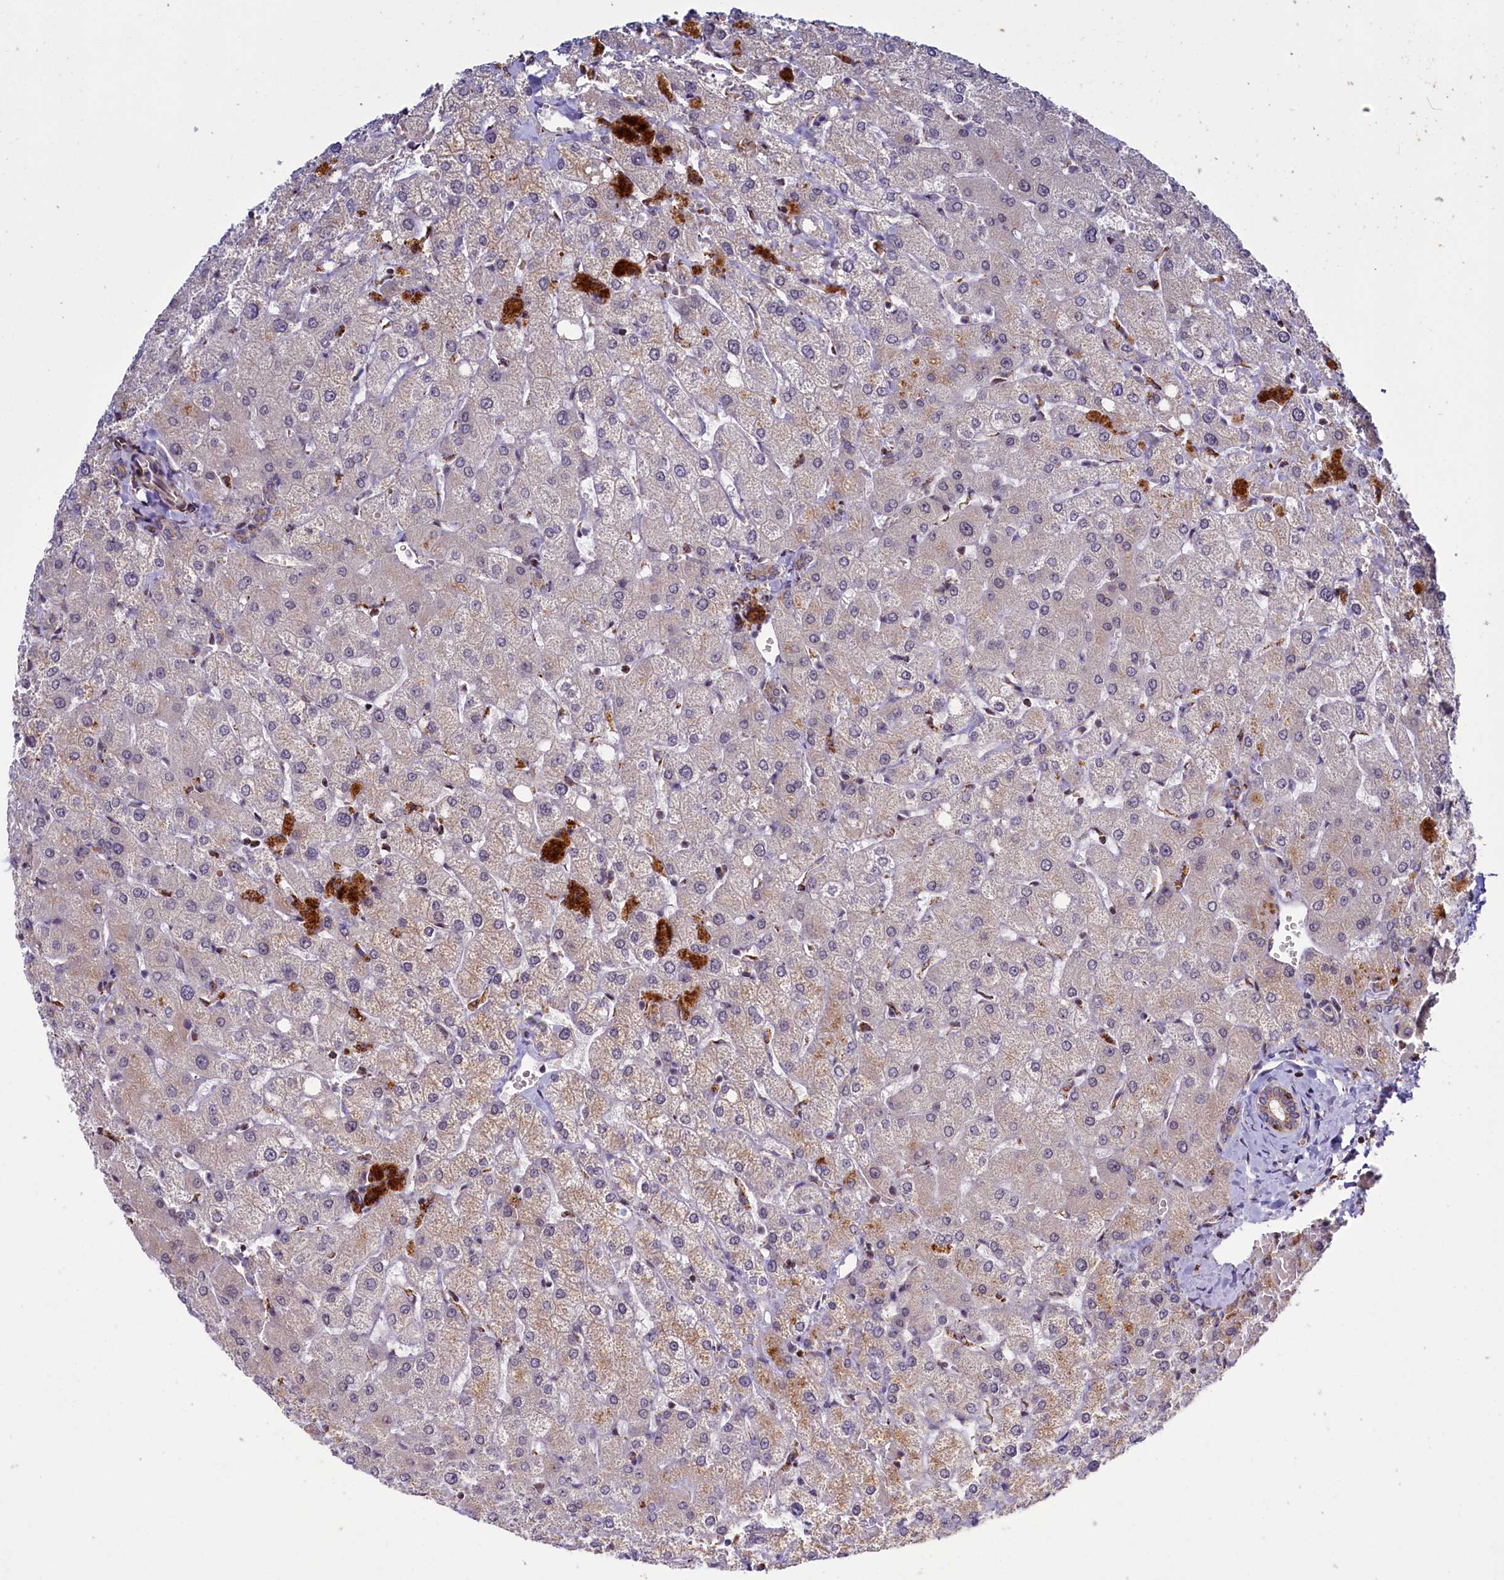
{"staining": {"intensity": "moderate", "quantity": ">75%", "location": "cytoplasmic/membranous"}, "tissue": "liver", "cell_type": "Cholangiocytes", "image_type": "normal", "snomed": [{"axis": "morphology", "description": "Normal tissue, NOS"}, {"axis": "topography", "description": "Liver"}], "caption": "Immunohistochemical staining of unremarkable liver exhibits medium levels of moderate cytoplasmic/membranous staining in approximately >75% of cholangiocytes.", "gene": "DYNC2H1", "patient": {"sex": "female", "age": 54}}